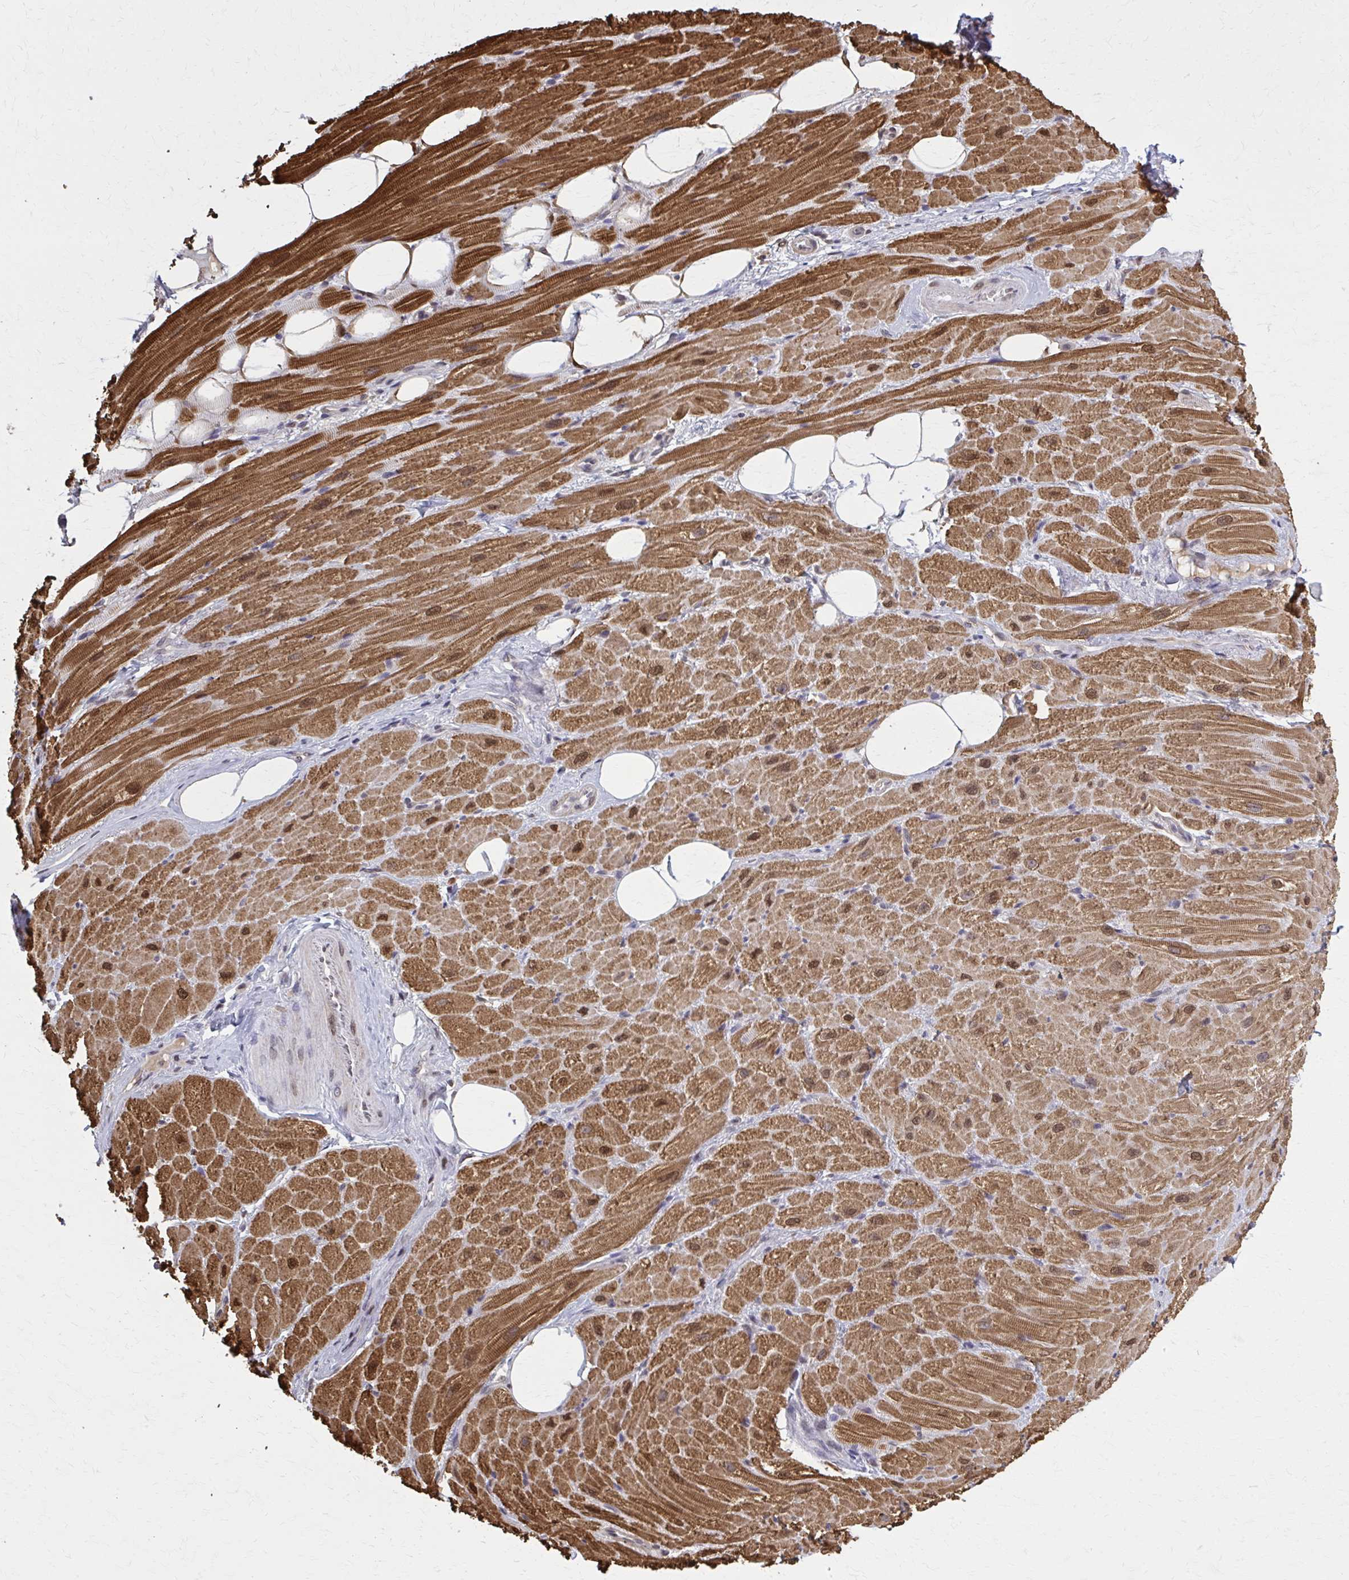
{"staining": {"intensity": "moderate", "quantity": ">75%", "location": "cytoplasmic/membranous,nuclear"}, "tissue": "heart muscle", "cell_type": "Cardiomyocytes", "image_type": "normal", "snomed": [{"axis": "morphology", "description": "Normal tissue, NOS"}, {"axis": "topography", "description": "Heart"}], "caption": "A brown stain shows moderate cytoplasmic/membranous,nuclear staining of a protein in cardiomyocytes of normal human heart muscle. (brown staining indicates protein expression, while blue staining denotes nuclei).", "gene": "MDH1", "patient": {"sex": "male", "age": 62}}